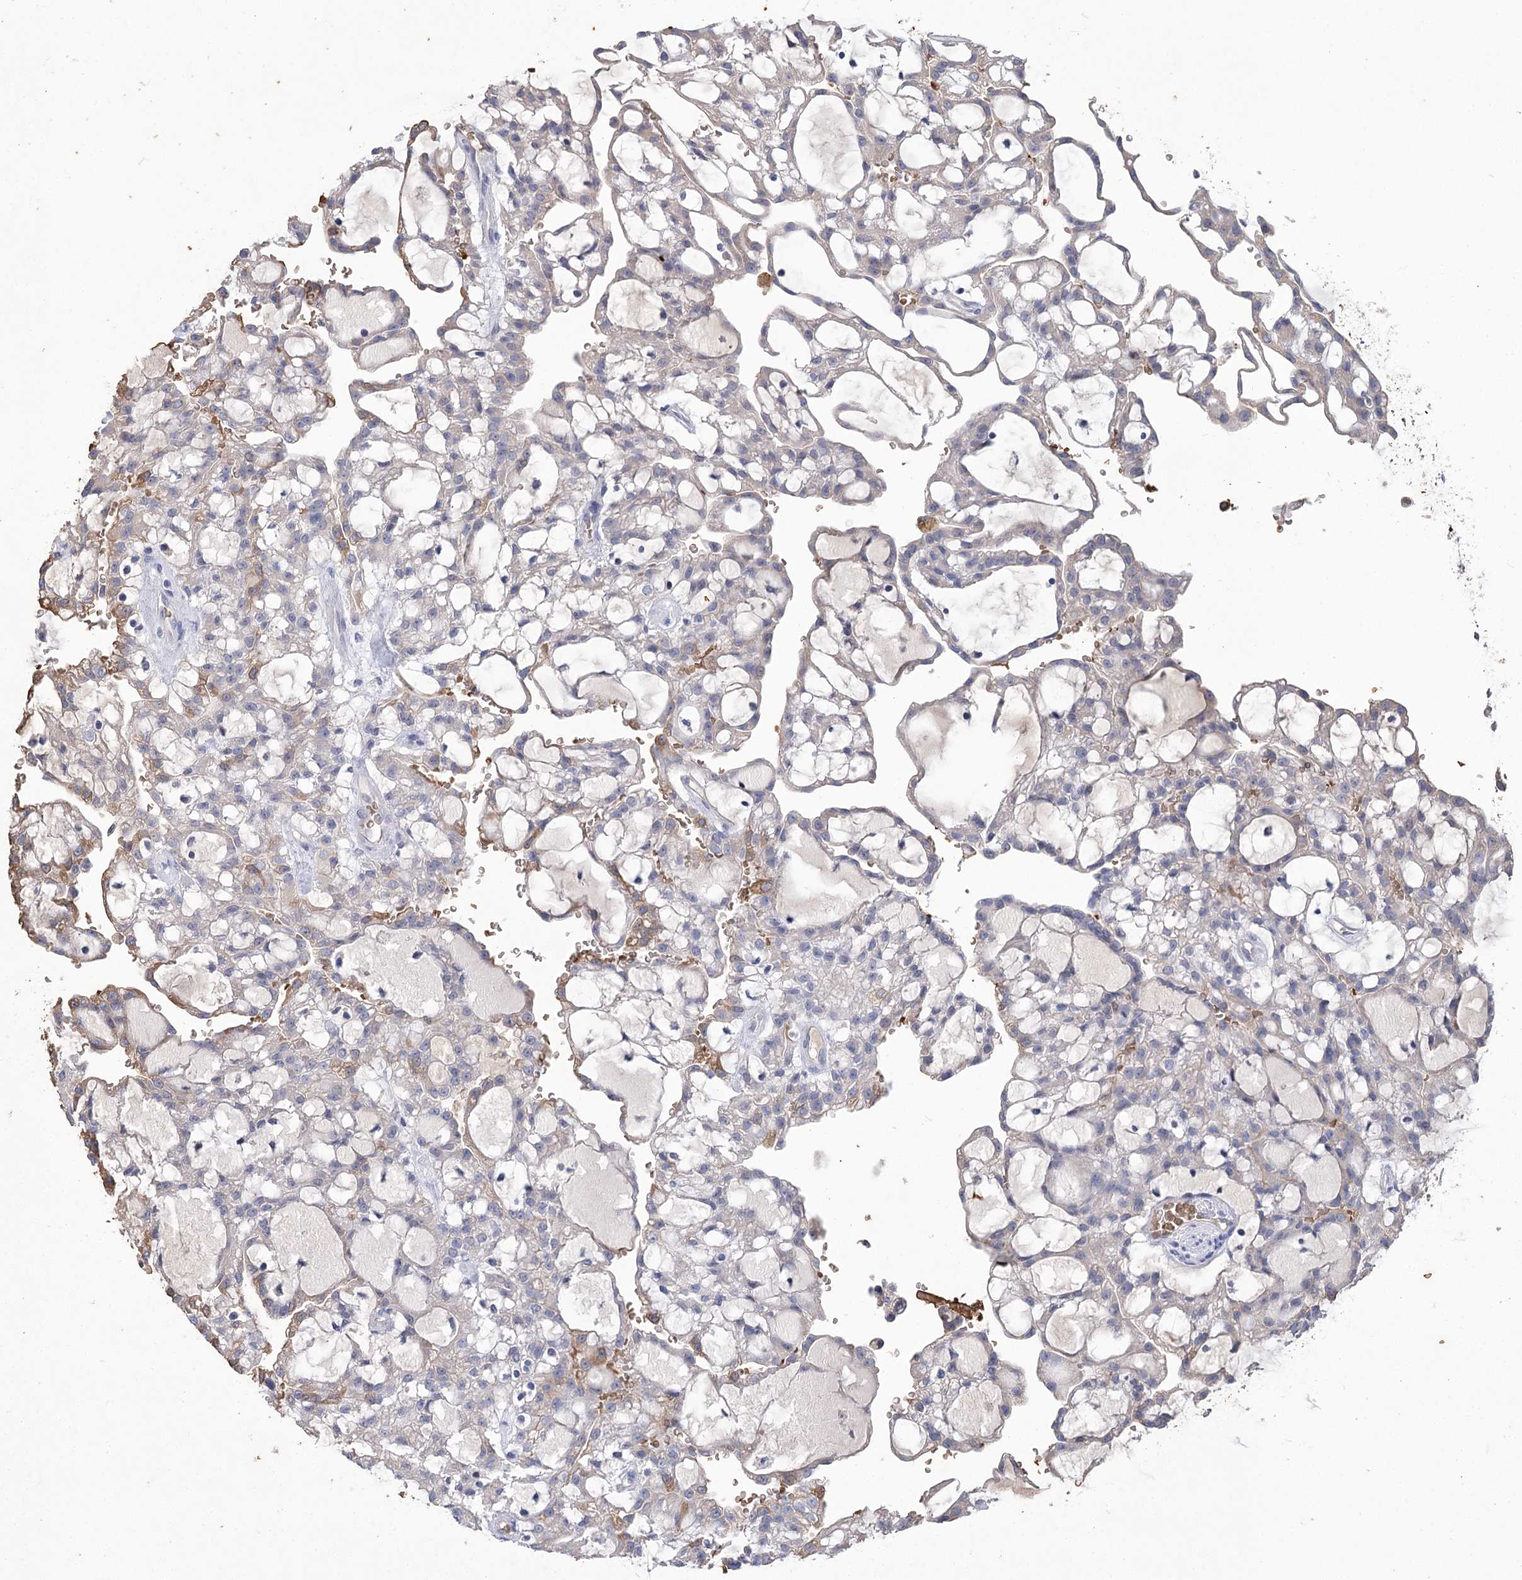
{"staining": {"intensity": "negative", "quantity": "none", "location": "none"}, "tissue": "renal cancer", "cell_type": "Tumor cells", "image_type": "cancer", "snomed": [{"axis": "morphology", "description": "Adenocarcinoma, NOS"}, {"axis": "topography", "description": "Kidney"}], "caption": "Human adenocarcinoma (renal) stained for a protein using IHC demonstrates no staining in tumor cells.", "gene": "HBA1", "patient": {"sex": "male", "age": 63}}